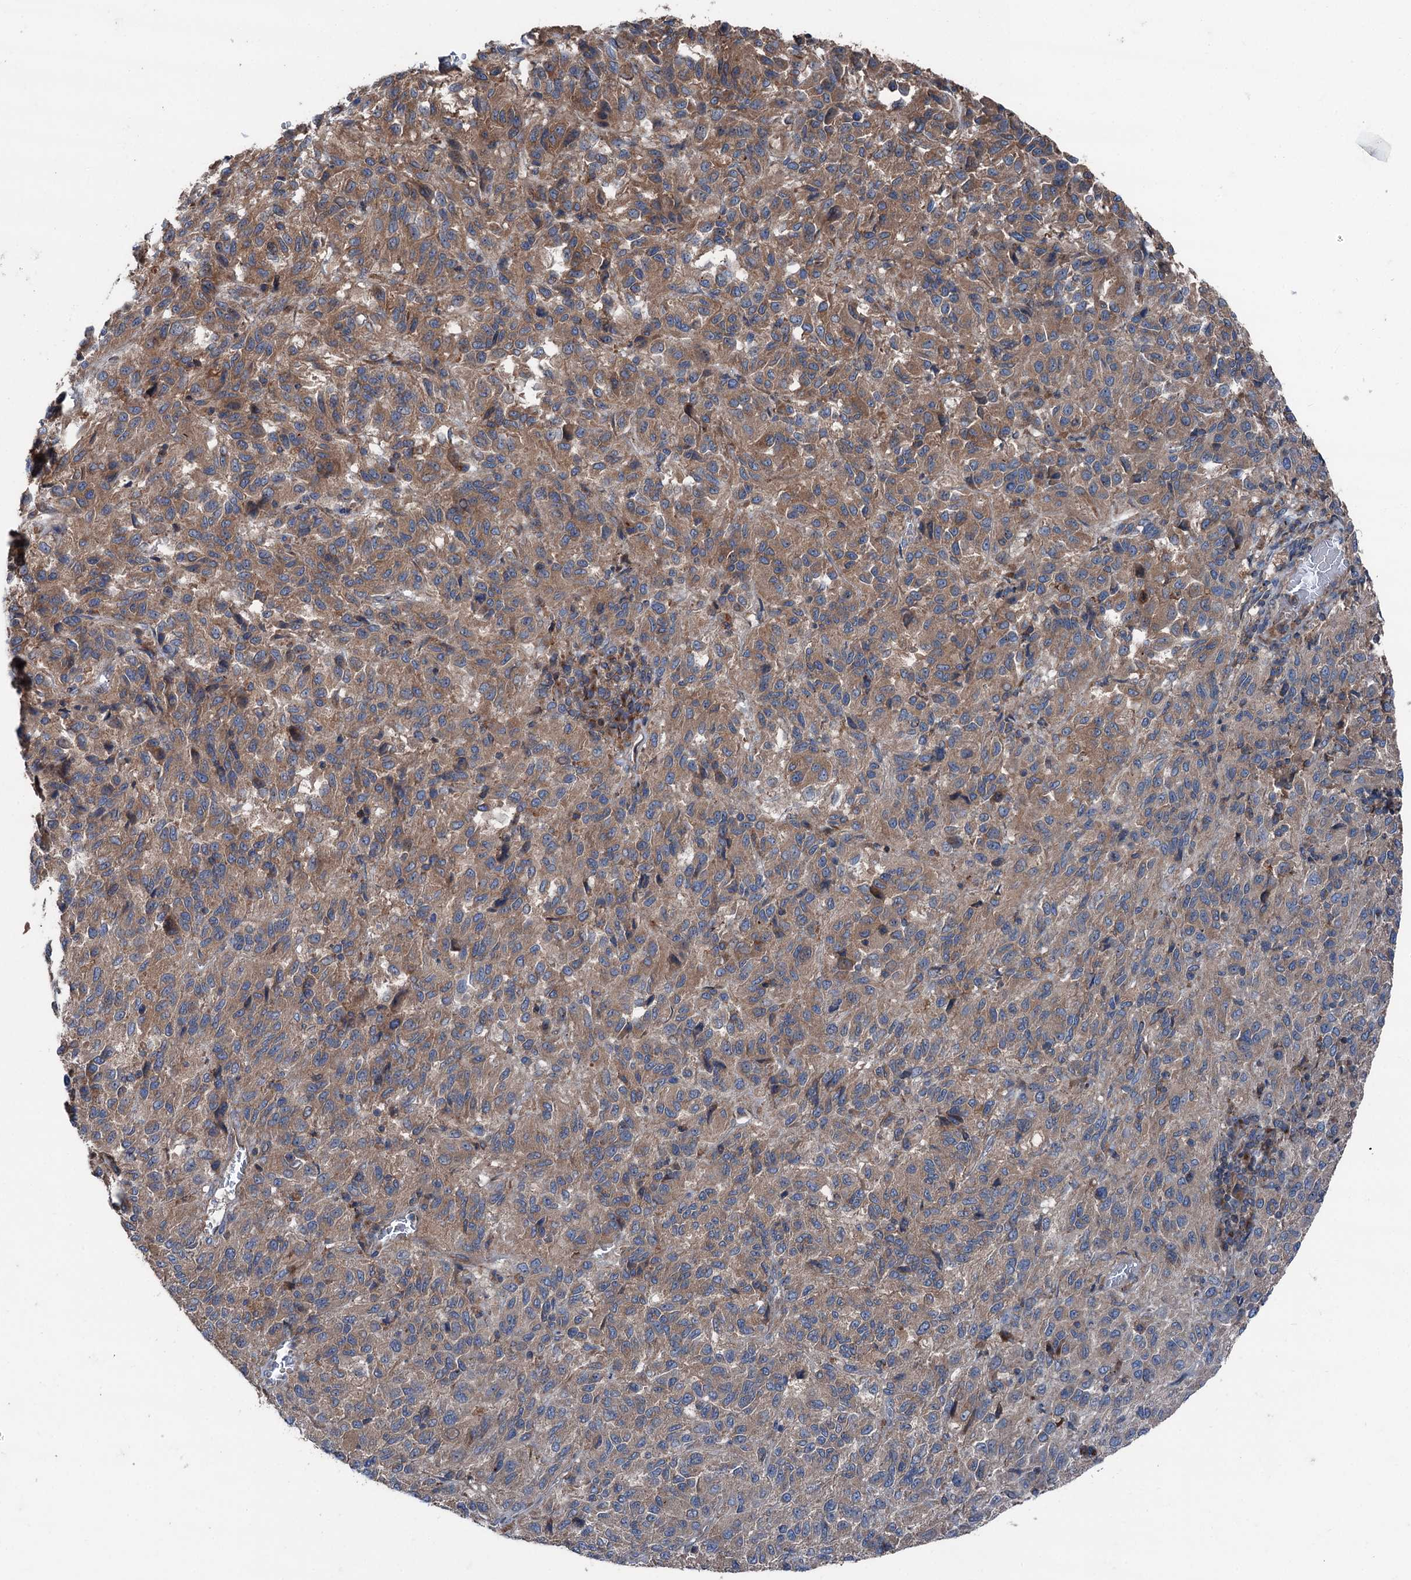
{"staining": {"intensity": "moderate", "quantity": ">75%", "location": "cytoplasmic/membranous"}, "tissue": "melanoma", "cell_type": "Tumor cells", "image_type": "cancer", "snomed": [{"axis": "morphology", "description": "Malignant melanoma, Metastatic site"}, {"axis": "topography", "description": "Lung"}], "caption": "A high-resolution micrograph shows immunohistochemistry staining of melanoma, which displays moderate cytoplasmic/membranous positivity in approximately >75% of tumor cells.", "gene": "RUFY1", "patient": {"sex": "male", "age": 64}}